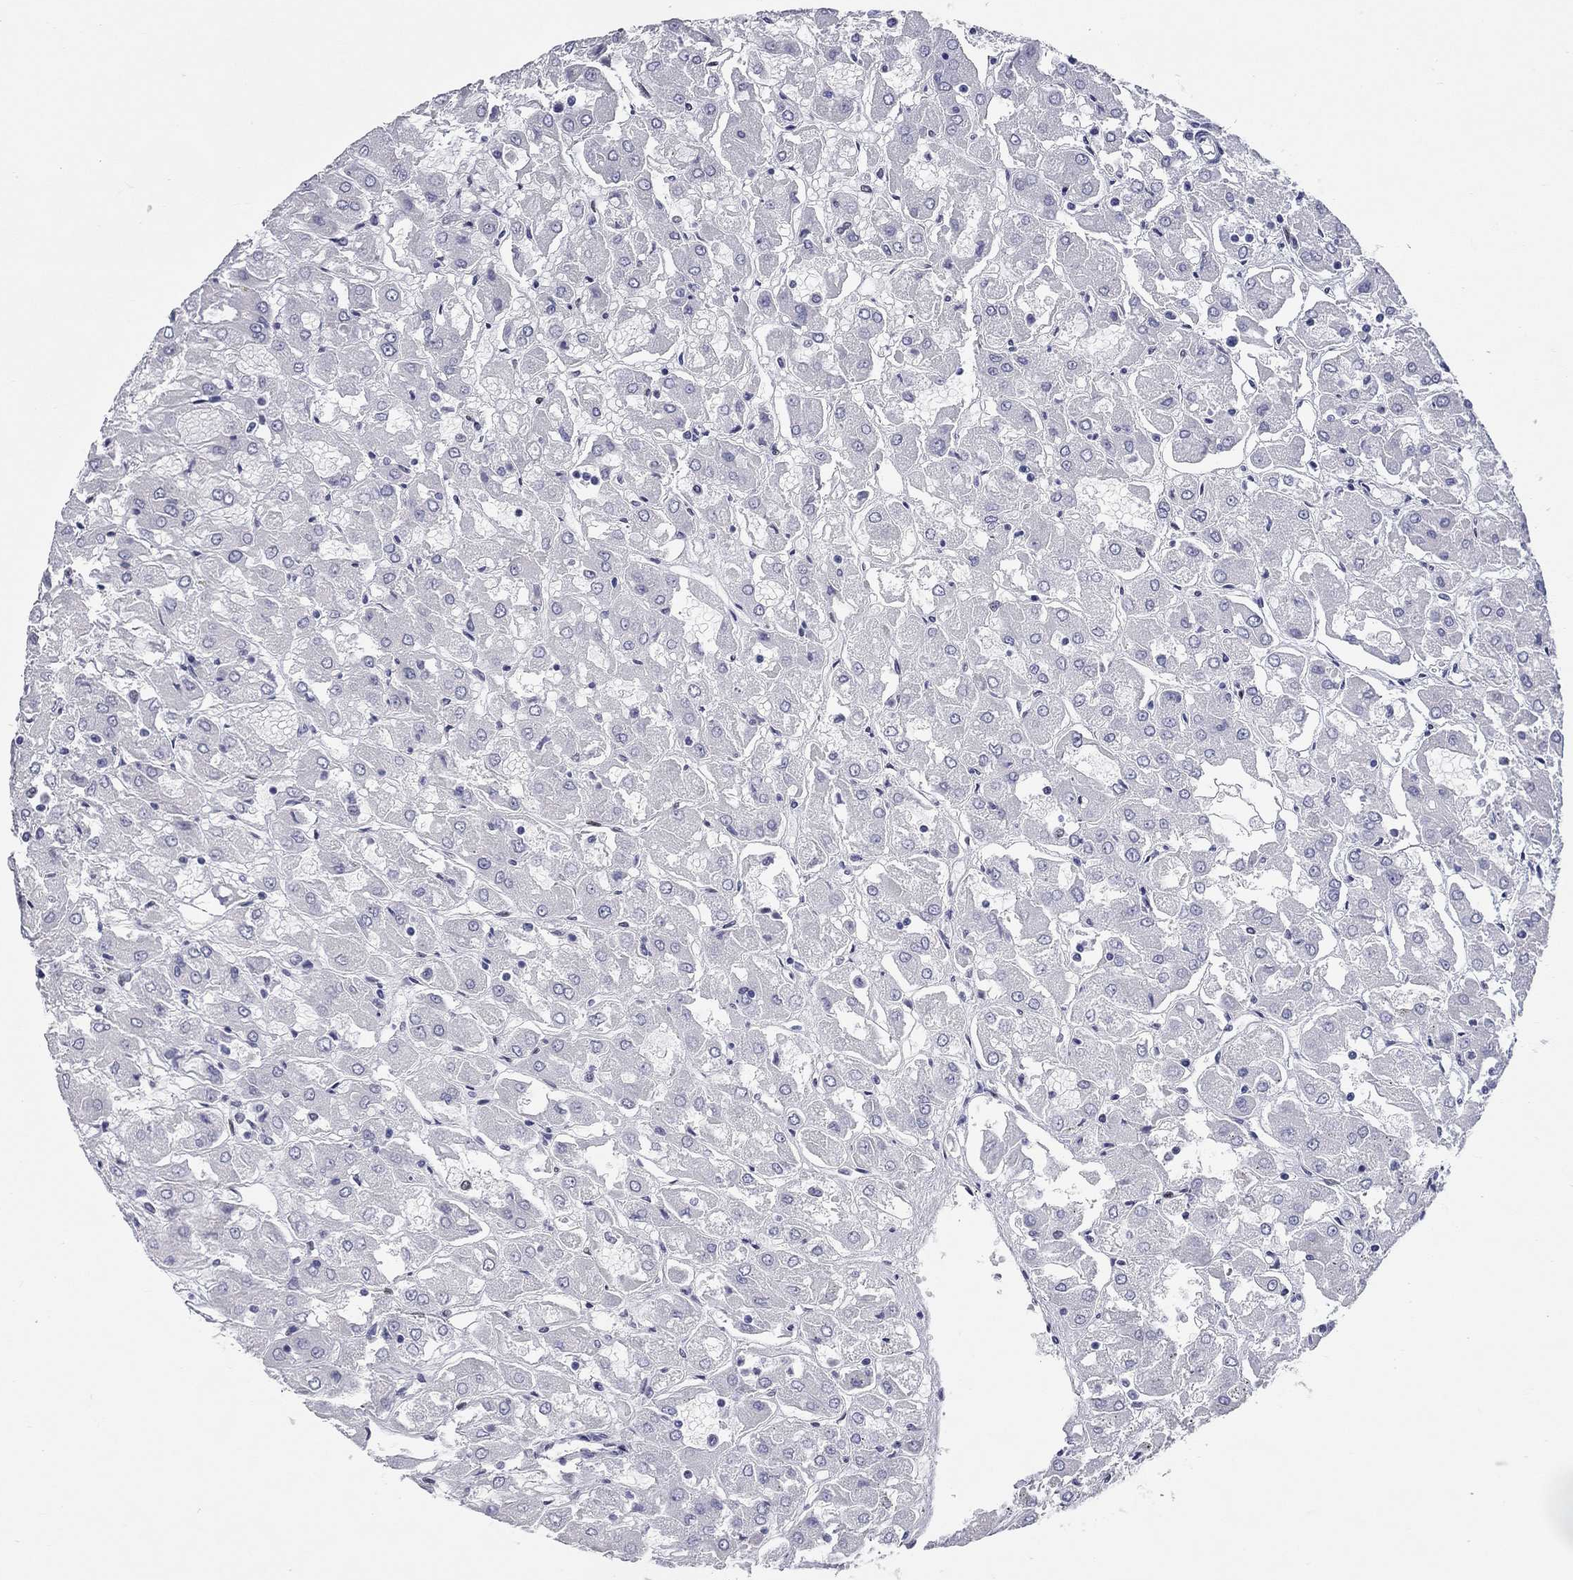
{"staining": {"intensity": "negative", "quantity": "none", "location": "none"}, "tissue": "renal cancer", "cell_type": "Tumor cells", "image_type": "cancer", "snomed": [{"axis": "morphology", "description": "Adenocarcinoma, NOS"}, {"axis": "topography", "description": "Kidney"}], "caption": "Renal cancer was stained to show a protein in brown. There is no significant positivity in tumor cells.", "gene": "ASF1B", "patient": {"sex": "male", "age": 72}}